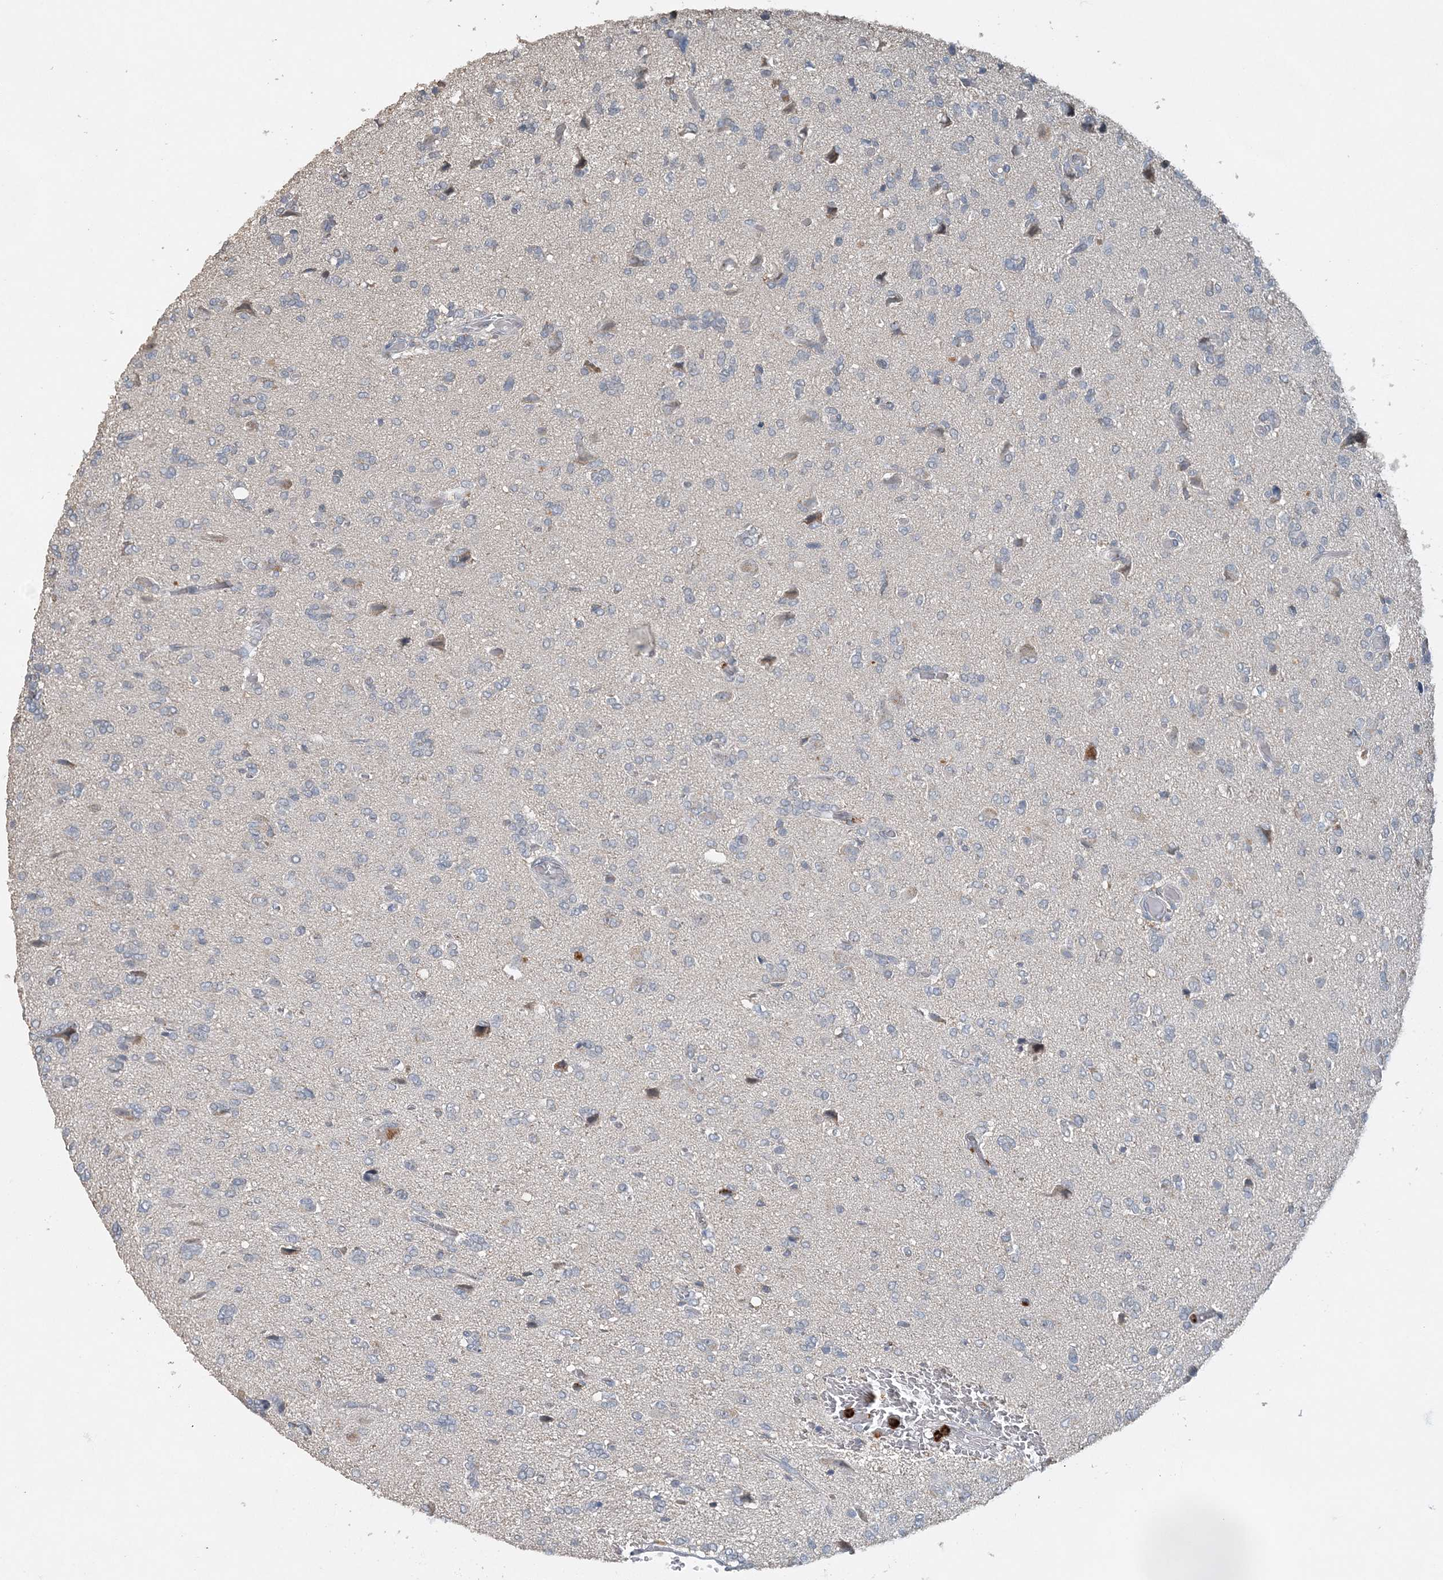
{"staining": {"intensity": "negative", "quantity": "none", "location": "none"}, "tissue": "glioma", "cell_type": "Tumor cells", "image_type": "cancer", "snomed": [{"axis": "morphology", "description": "Glioma, malignant, High grade"}, {"axis": "topography", "description": "Brain"}], "caption": "Image shows no protein expression in tumor cells of glioma tissue.", "gene": "FAM110A", "patient": {"sex": "female", "age": 59}}